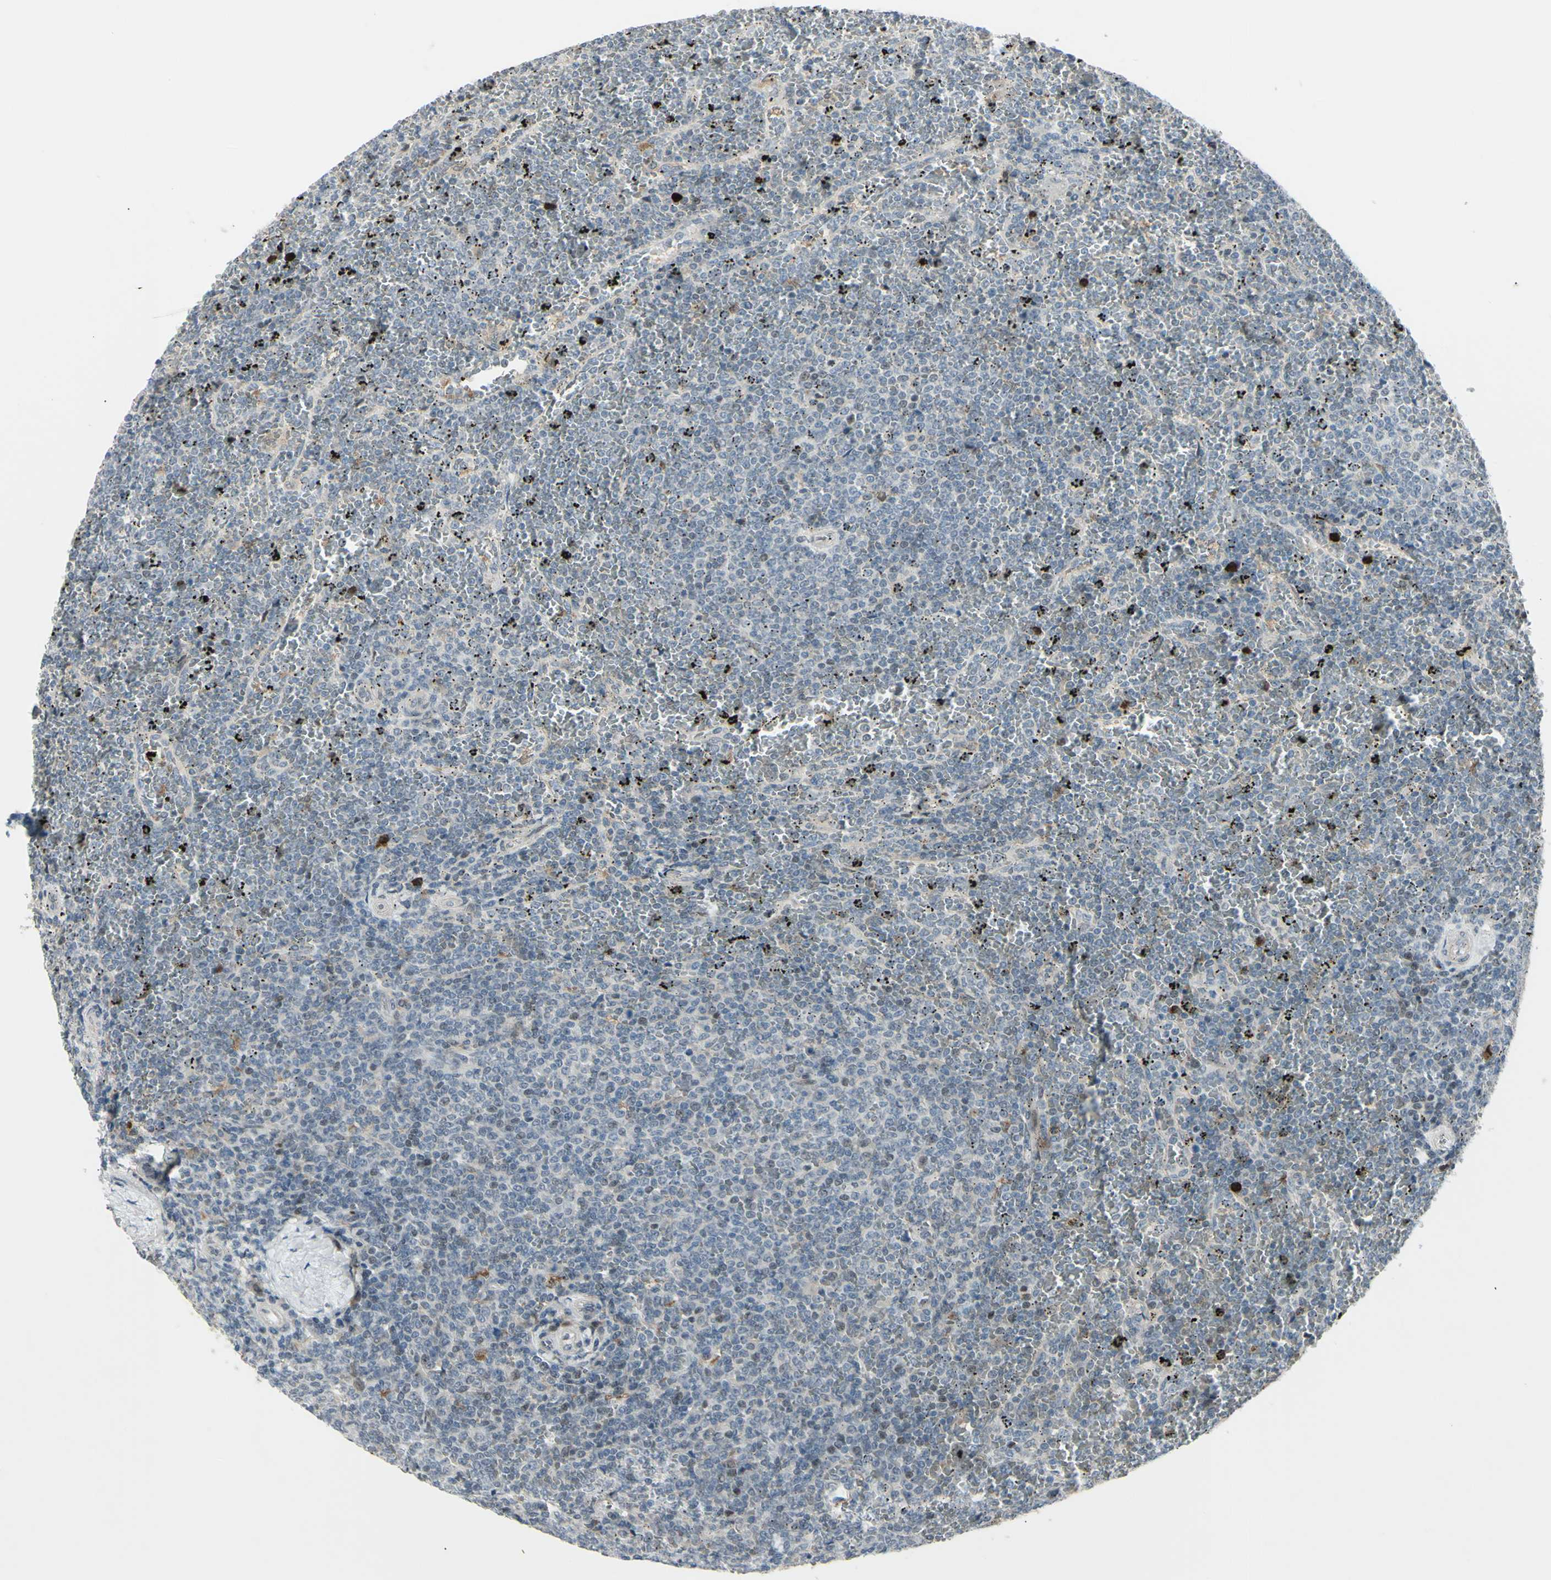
{"staining": {"intensity": "negative", "quantity": "none", "location": "none"}, "tissue": "lymphoma", "cell_type": "Tumor cells", "image_type": "cancer", "snomed": [{"axis": "morphology", "description": "Malignant lymphoma, non-Hodgkin's type, Low grade"}, {"axis": "topography", "description": "Spleen"}], "caption": "The IHC micrograph has no significant staining in tumor cells of low-grade malignant lymphoma, non-Hodgkin's type tissue. Nuclei are stained in blue.", "gene": "ETNK1", "patient": {"sex": "female", "age": 77}}